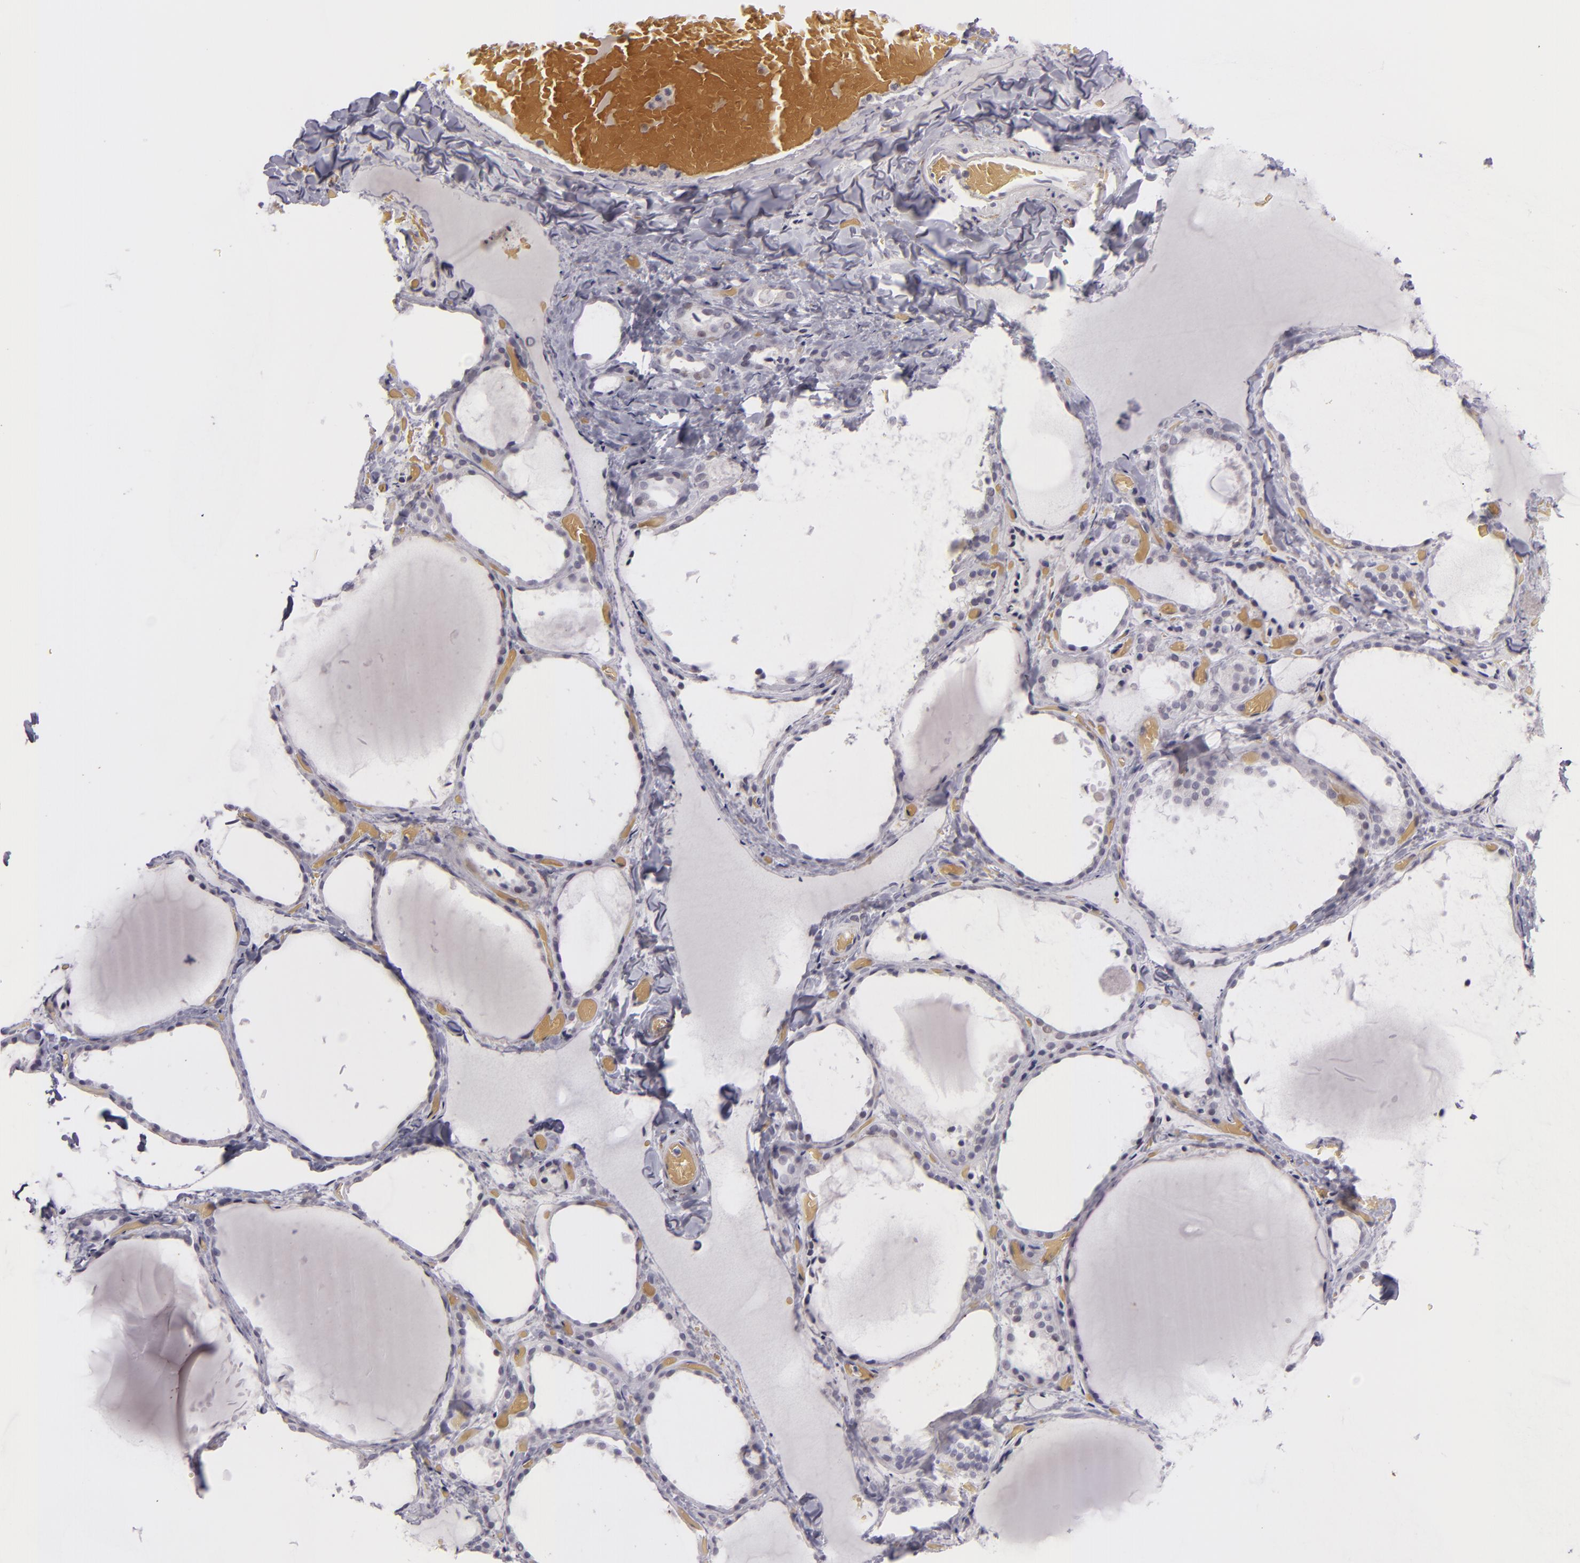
{"staining": {"intensity": "negative", "quantity": "none", "location": "none"}, "tissue": "thyroid gland", "cell_type": "Glandular cells", "image_type": "normal", "snomed": [{"axis": "morphology", "description": "Normal tissue, NOS"}, {"axis": "topography", "description": "Thyroid gland"}], "caption": "Unremarkable thyroid gland was stained to show a protein in brown. There is no significant positivity in glandular cells. (IHC, brightfield microscopy, high magnification).", "gene": "SNCB", "patient": {"sex": "female", "age": 22}}